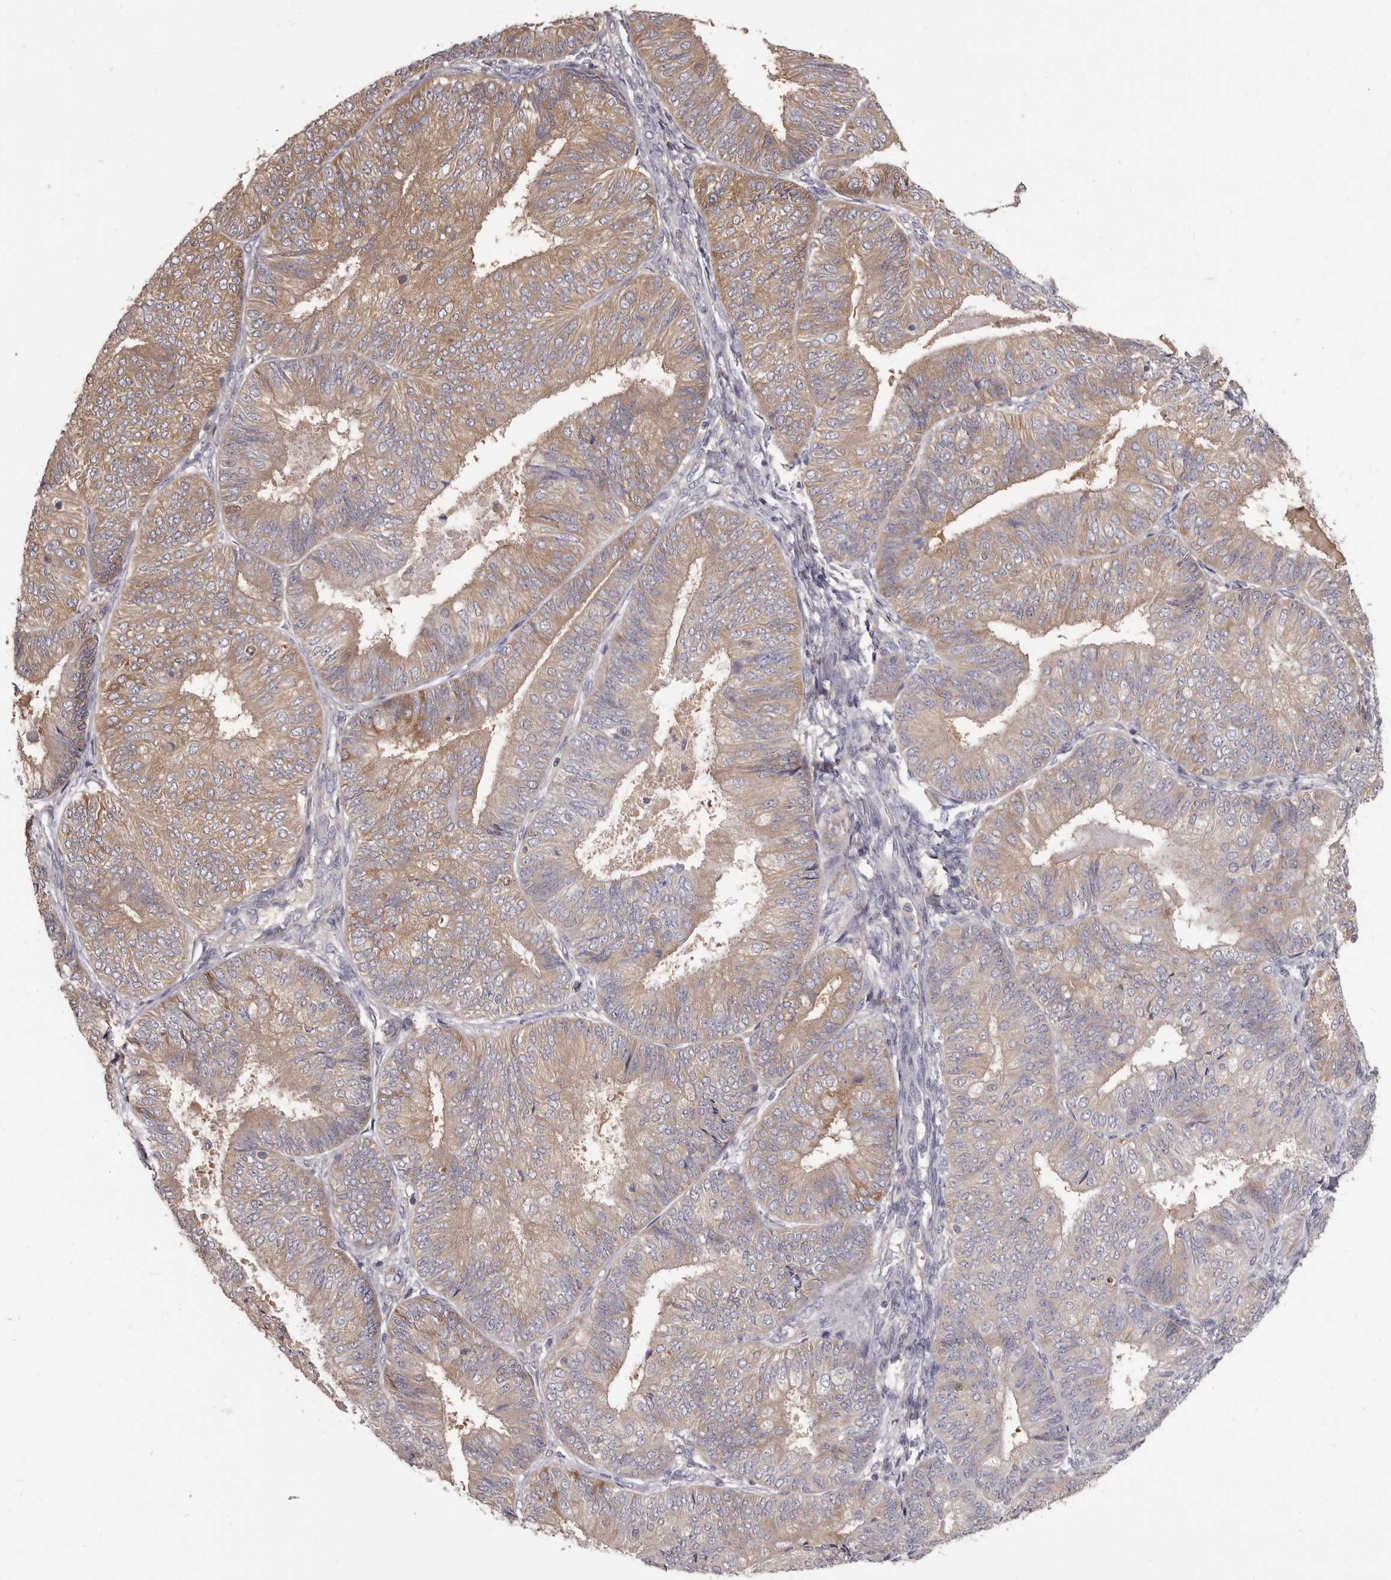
{"staining": {"intensity": "moderate", "quantity": ">75%", "location": "cytoplasmic/membranous"}, "tissue": "endometrial cancer", "cell_type": "Tumor cells", "image_type": "cancer", "snomed": [{"axis": "morphology", "description": "Adenocarcinoma, NOS"}, {"axis": "topography", "description": "Endometrium"}], "caption": "The image reveals immunohistochemical staining of endometrial cancer. There is moderate cytoplasmic/membranous staining is appreciated in approximately >75% of tumor cells. (DAB (3,3'-diaminobenzidine) IHC, brown staining for protein, blue staining for nuclei).", "gene": "APEH", "patient": {"sex": "female", "age": 58}}